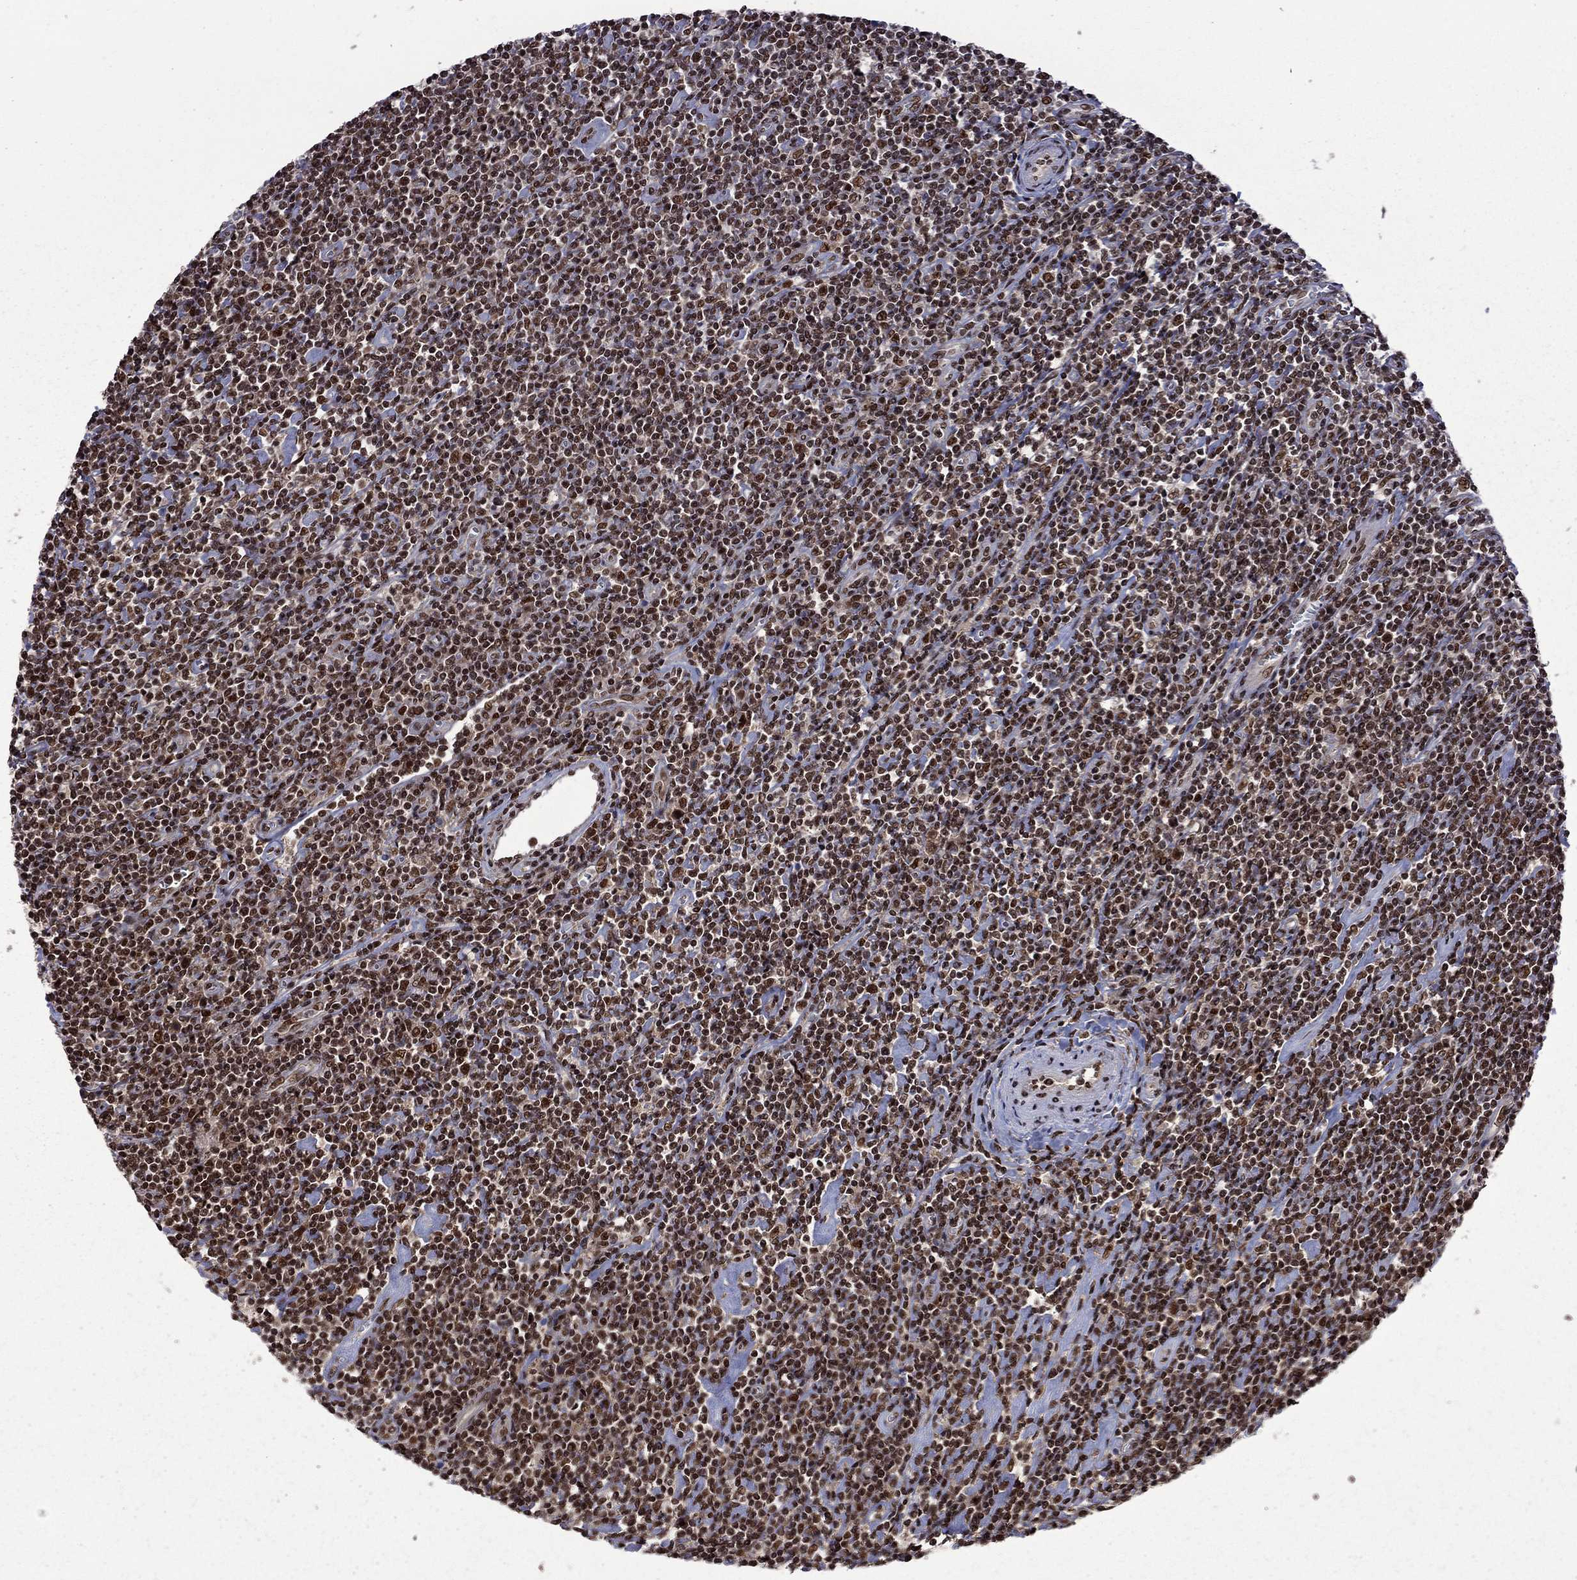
{"staining": {"intensity": "strong", "quantity": ">75%", "location": "nuclear"}, "tissue": "lymphoma", "cell_type": "Tumor cells", "image_type": "cancer", "snomed": [{"axis": "morphology", "description": "Hodgkin's disease, NOS"}, {"axis": "topography", "description": "Lymph node"}], "caption": "About >75% of tumor cells in Hodgkin's disease reveal strong nuclear protein expression as visualized by brown immunohistochemical staining.", "gene": "MED25", "patient": {"sex": "male", "age": 40}}